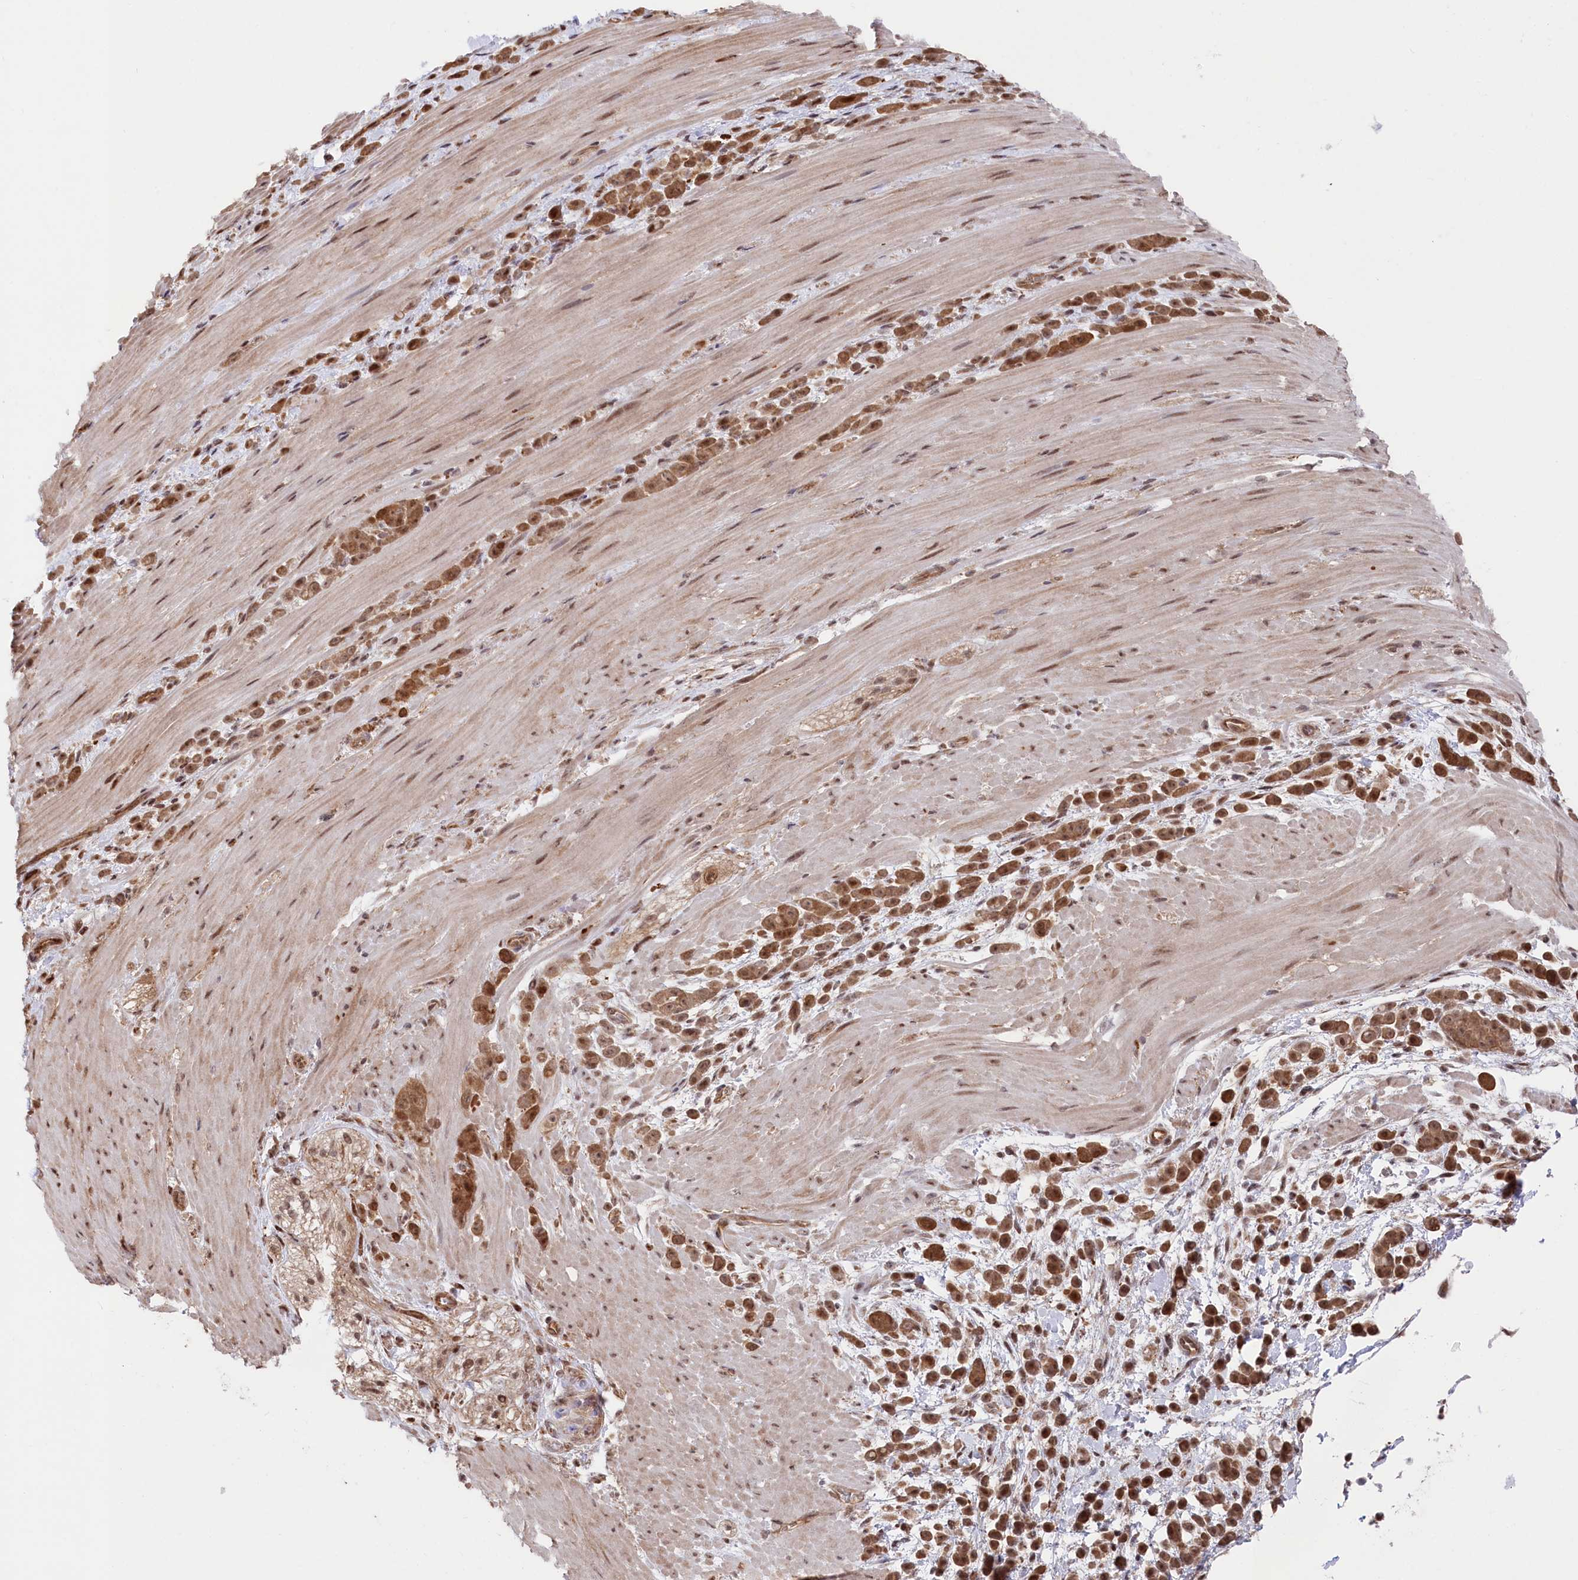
{"staining": {"intensity": "moderate", "quantity": ">75%", "location": "cytoplasmic/membranous,nuclear"}, "tissue": "pancreatic cancer", "cell_type": "Tumor cells", "image_type": "cancer", "snomed": [{"axis": "morphology", "description": "Normal tissue, NOS"}, {"axis": "morphology", "description": "Adenocarcinoma, NOS"}, {"axis": "topography", "description": "Pancreas"}], "caption": "Human pancreatic cancer stained with a protein marker exhibits moderate staining in tumor cells.", "gene": "PSMA1", "patient": {"sex": "female", "age": 64}}